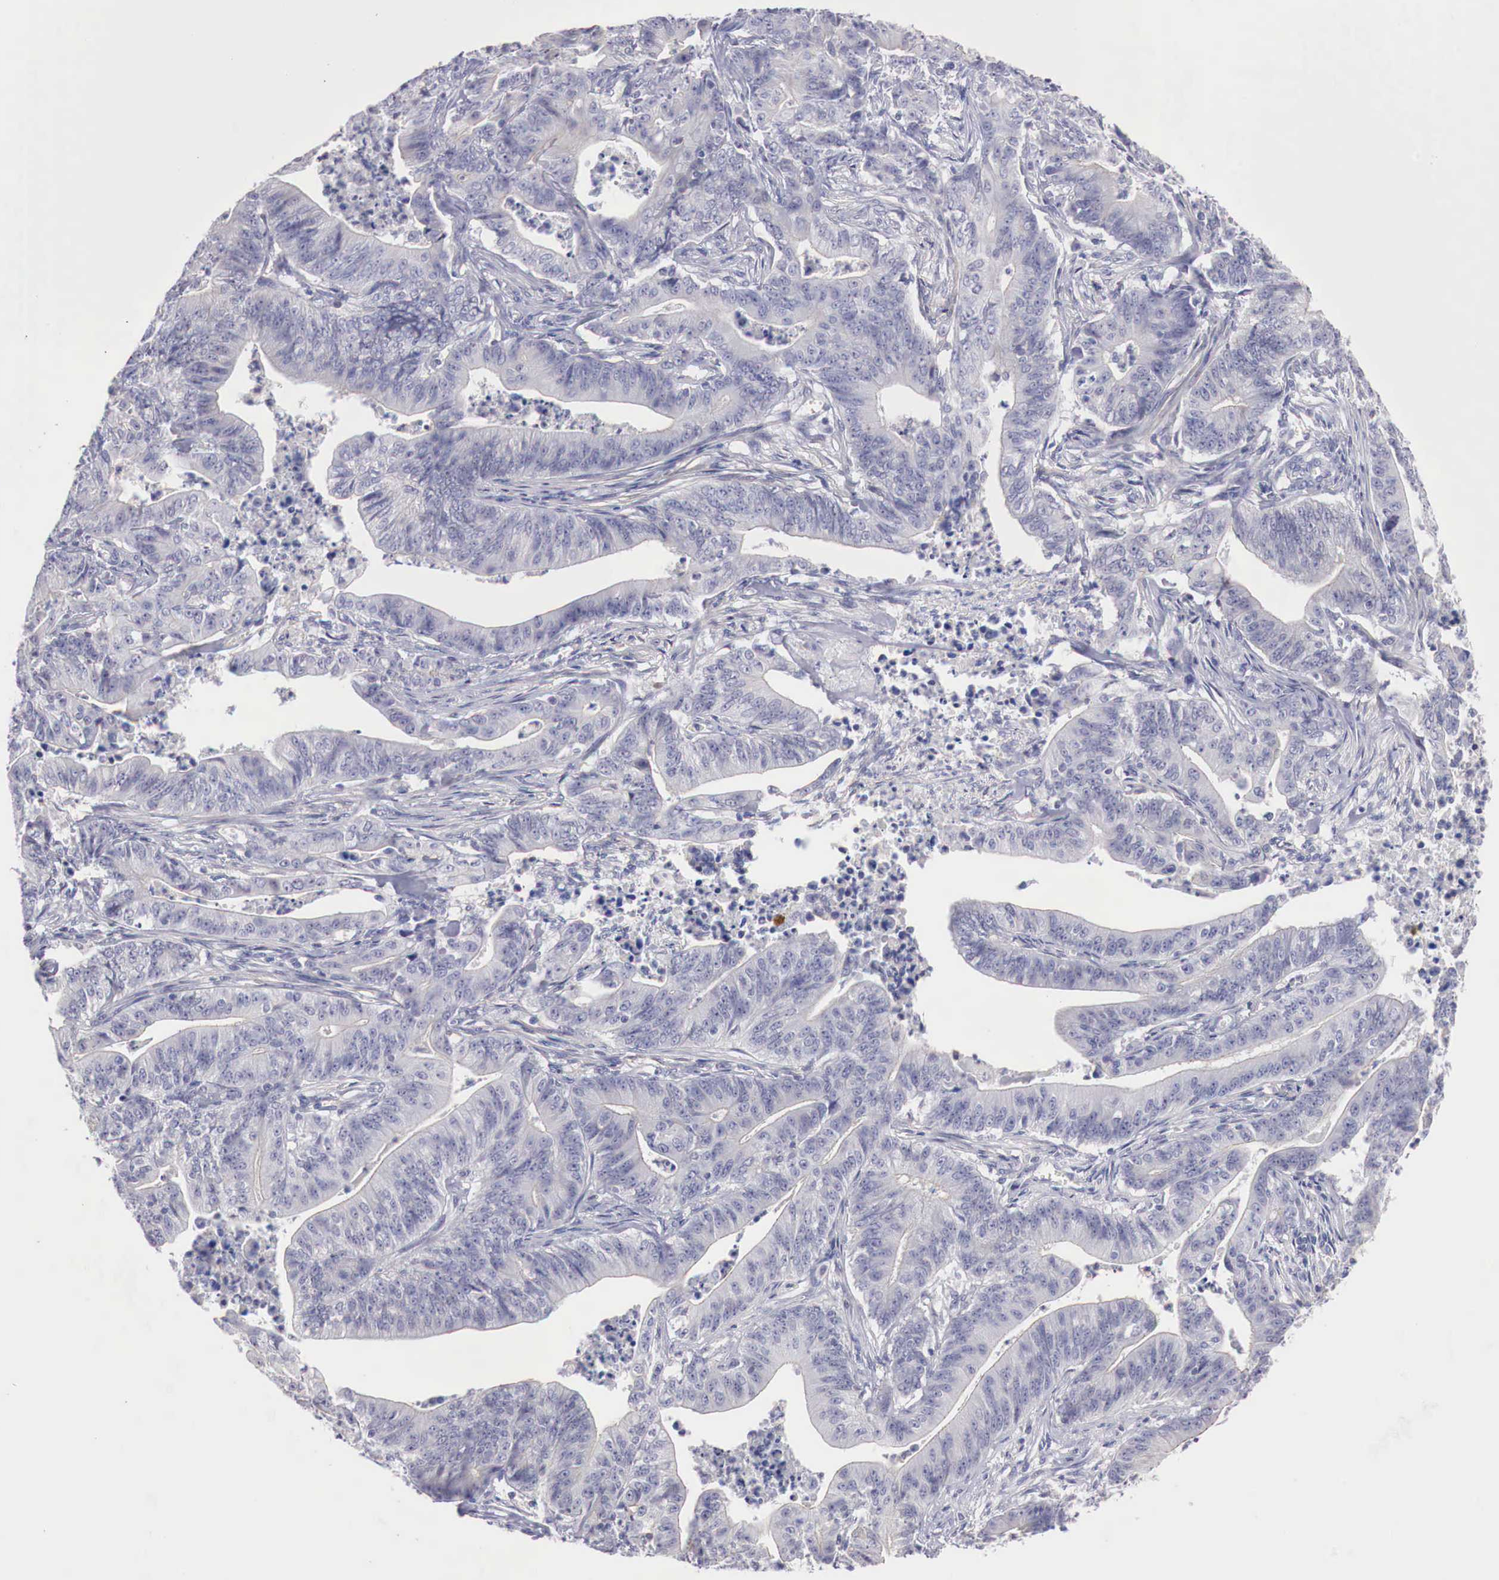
{"staining": {"intensity": "negative", "quantity": "none", "location": "none"}, "tissue": "stomach cancer", "cell_type": "Tumor cells", "image_type": "cancer", "snomed": [{"axis": "morphology", "description": "Adenocarcinoma, NOS"}, {"axis": "topography", "description": "Stomach, lower"}], "caption": "Immunohistochemistry micrograph of stomach cancer stained for a protein (brown), which demonstrates no expression in tumor cells.", "gene": "TRIM13", "patient": {"sex": "female", "age": 86}}